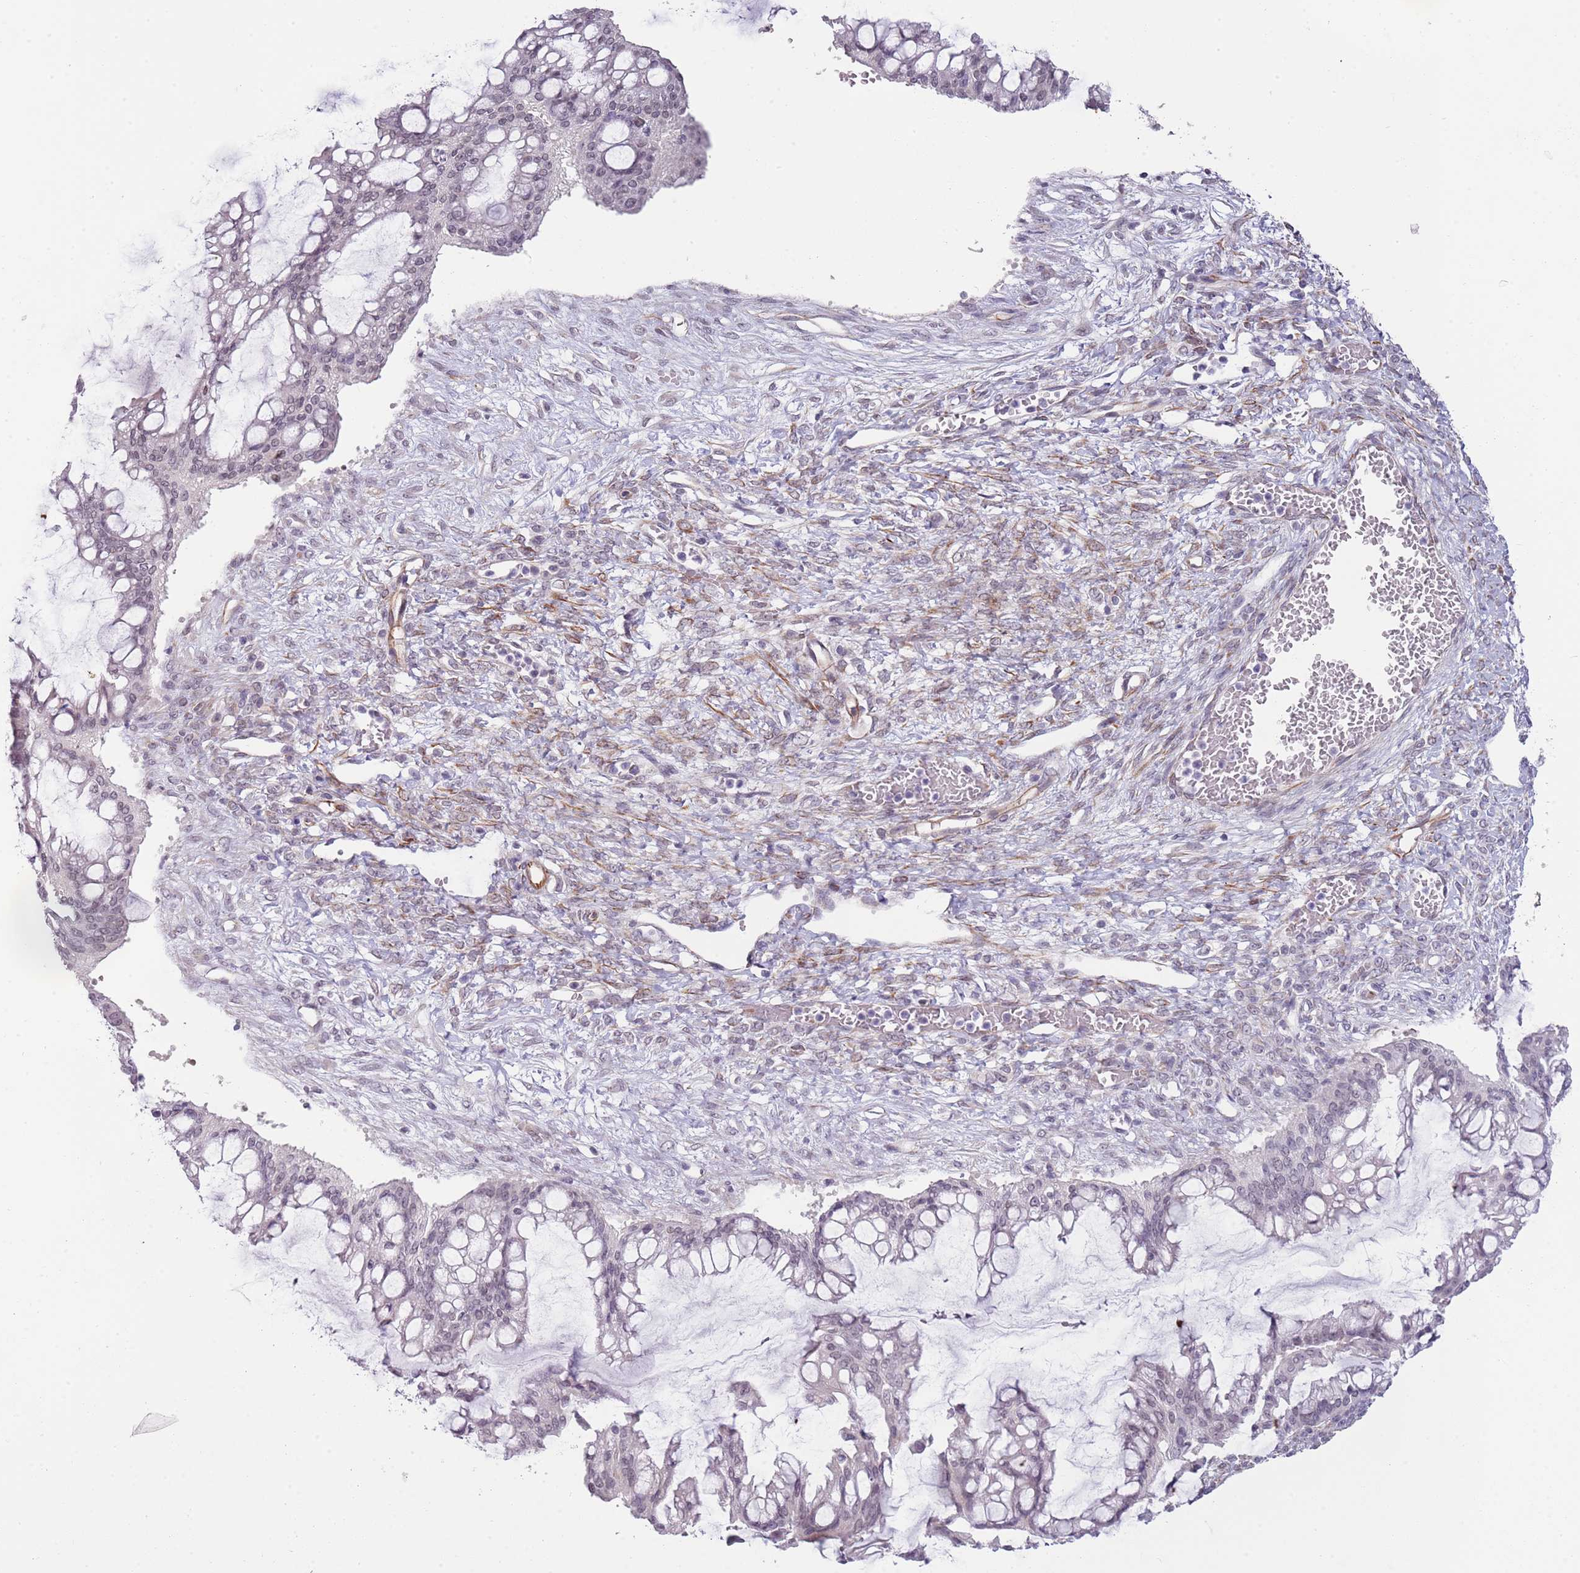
{"staining": {"intensity": "negative", "quantity": "none", "location": "none"}, "tissue": "ovarian cancer", "cell_type": "Tumor cells", "image_type": "cancer", "snomed": [{"axis": "morphology", "description": "Cystadenocarcinoma, mucinous, NOS"}, {"axis": "topography", "description": "Ovary"}], "caption": "IHC of human ovarian cancer reveals no staining in tumor cells.", "gene": "NBPF3", "patient": {"sex": "female", "age": 73}}